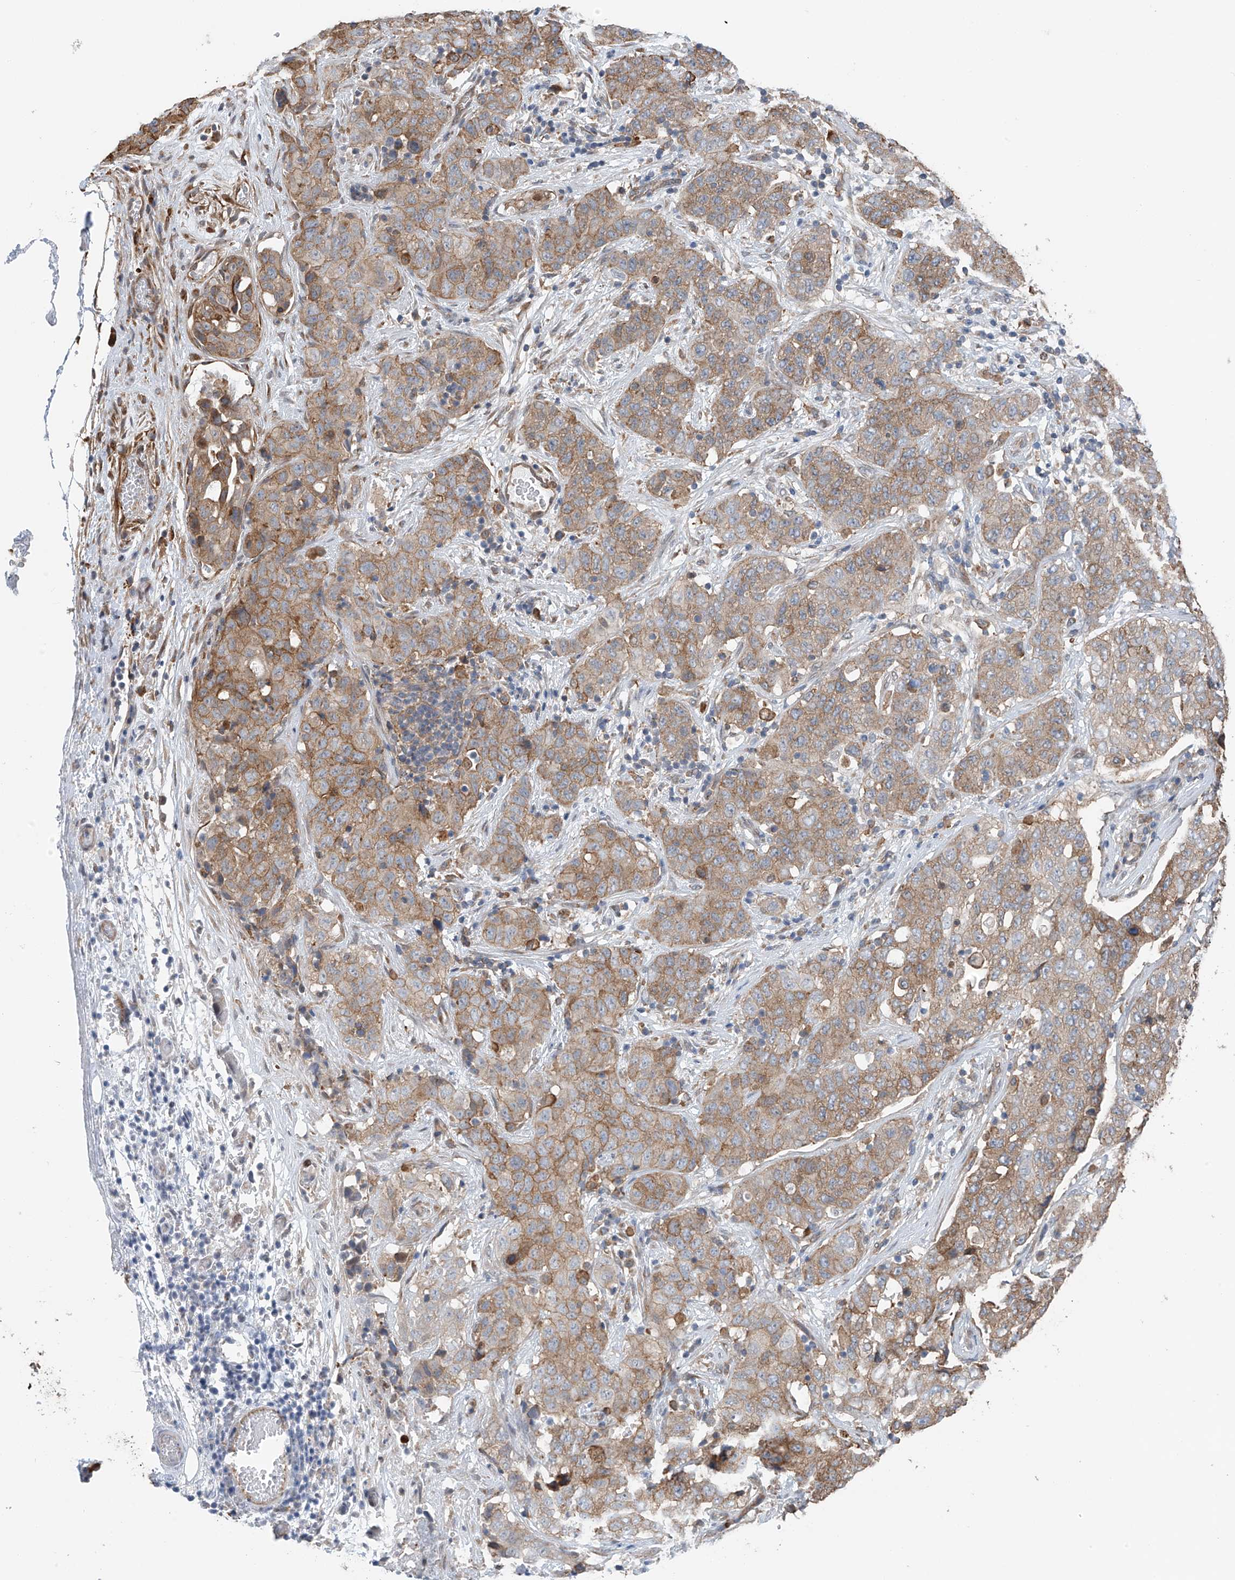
{"staining": {"intensity": "moderate", "quantity": ">75%", "location": "cytoplasmic/membranous"}, "tissue": "stomach cancer", "cell_type": "Tumor cells", "image_type": "cancer", "snomed": [{"axis": "morphology", "description": "Normal tissue, NOS"}, {"axis": "morphology", "description": "Adenocarcinoma, NOS"}, {"axis": "topography", "description": "Lymph node"}, {"axis": "topography", "description": "Stomach"}], "caption": "High-power microscopy captured an immunohistochemistry (IHC) histopathology image of stomach cancer, revealing moderate cytoplasmic/membranous positivity in about >75% of tumor cells. (Stains: DAB (3,3'-diaminobenzidine) in brown, nuclei in blue, Microscopy: brightfield microscopy at high magnification).", "gene": "ZNF189", "patient": {"sex": "male", "age": 48}}